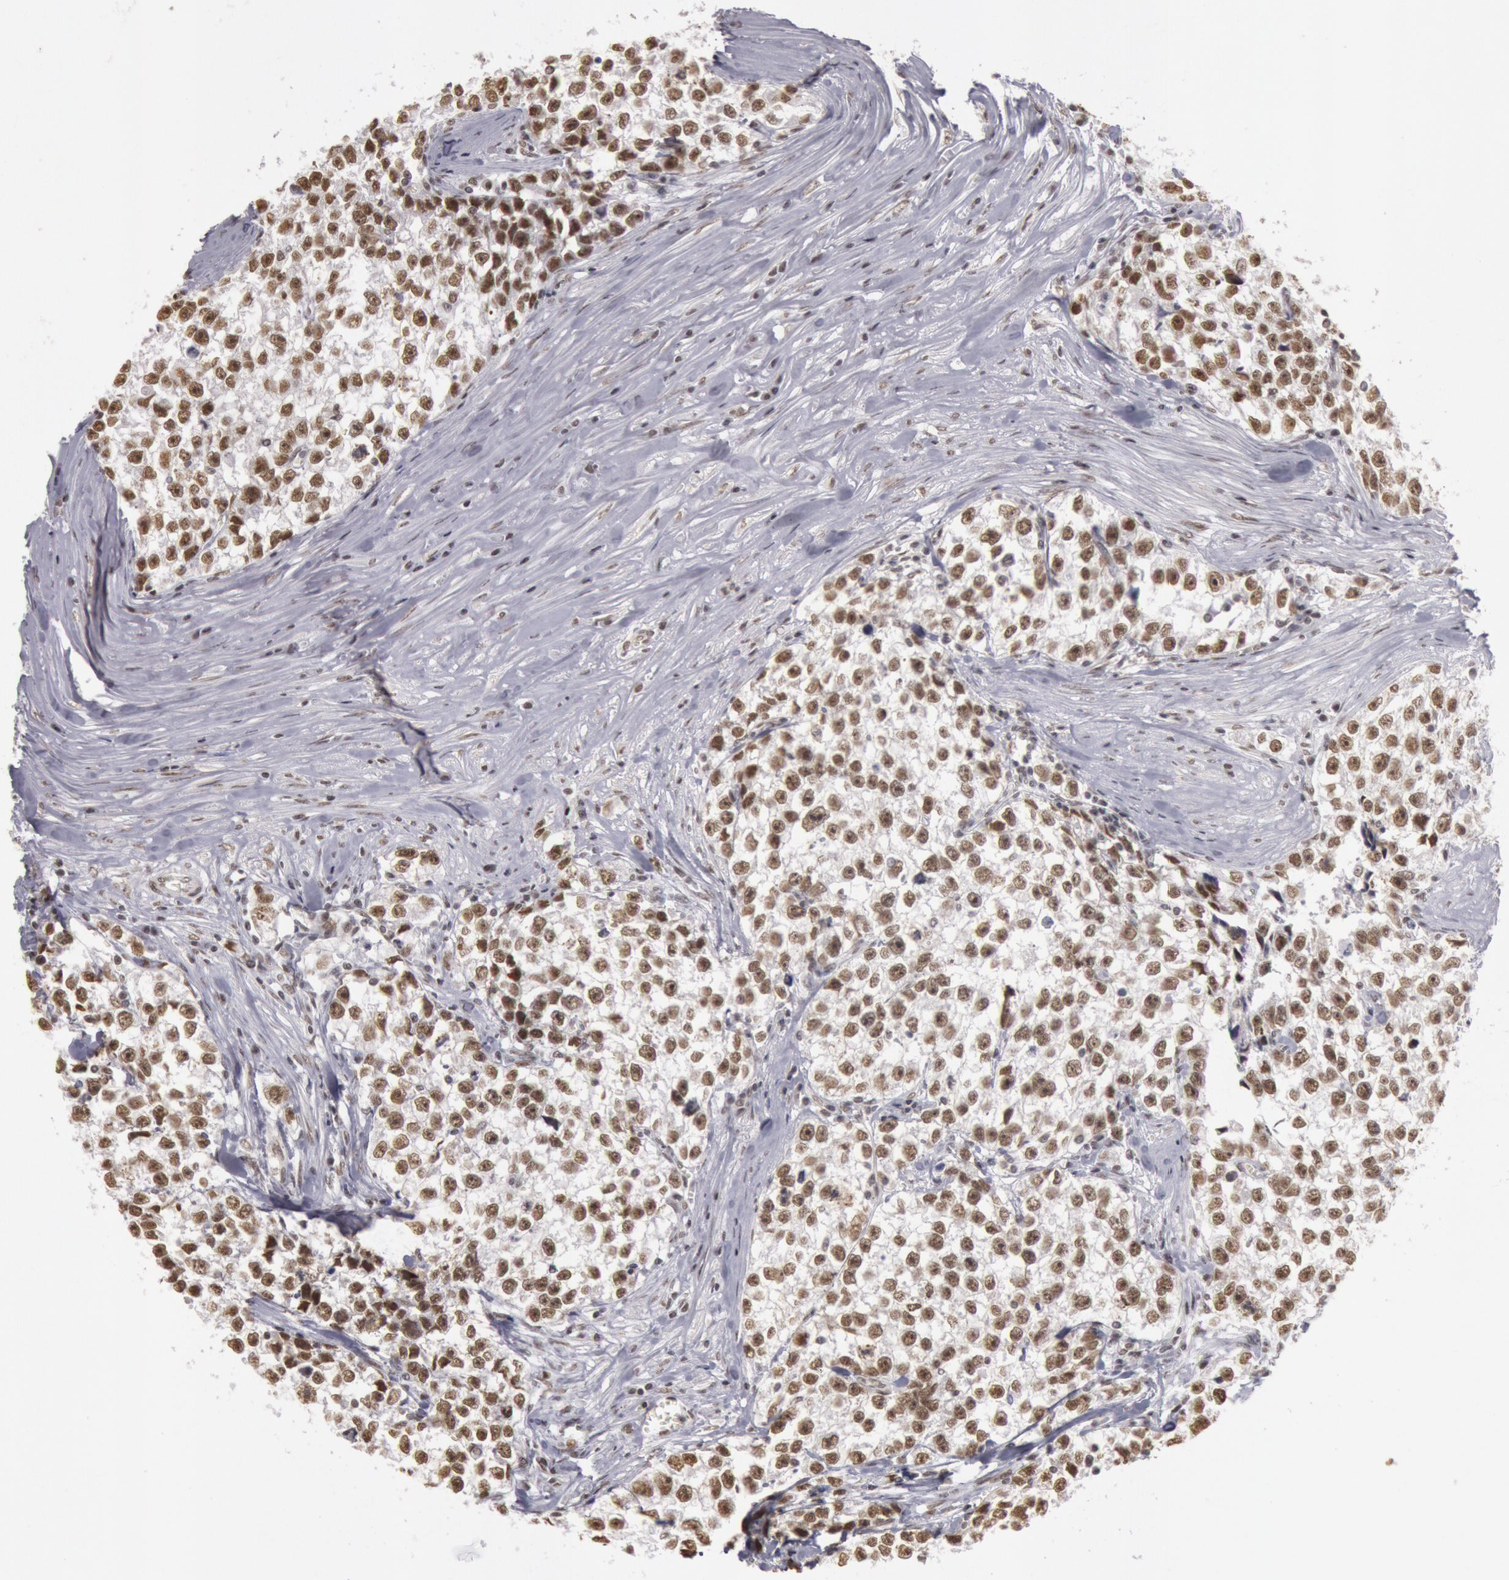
{"staining": {"intensity": "moderate", "quantity": ">75%", "location": "nuclear"}, "tissue": "testis cancer", "cell_type": "Tumor cells", "image_type": "cancer", "snomed": [{"axis": "morphology", "description": "Seminoma, NOS"}, {"axis": "morphology", "description": "Carcinoma, Embryonal, NOS"}, {"axis": "topography", "description": "Testis"}], "caption": "Human testis cancer stained with a protein marker displays moderate staining in tumor cells.", "gene": "ESS2", "patient": {"sex": "male", "age": 30}}